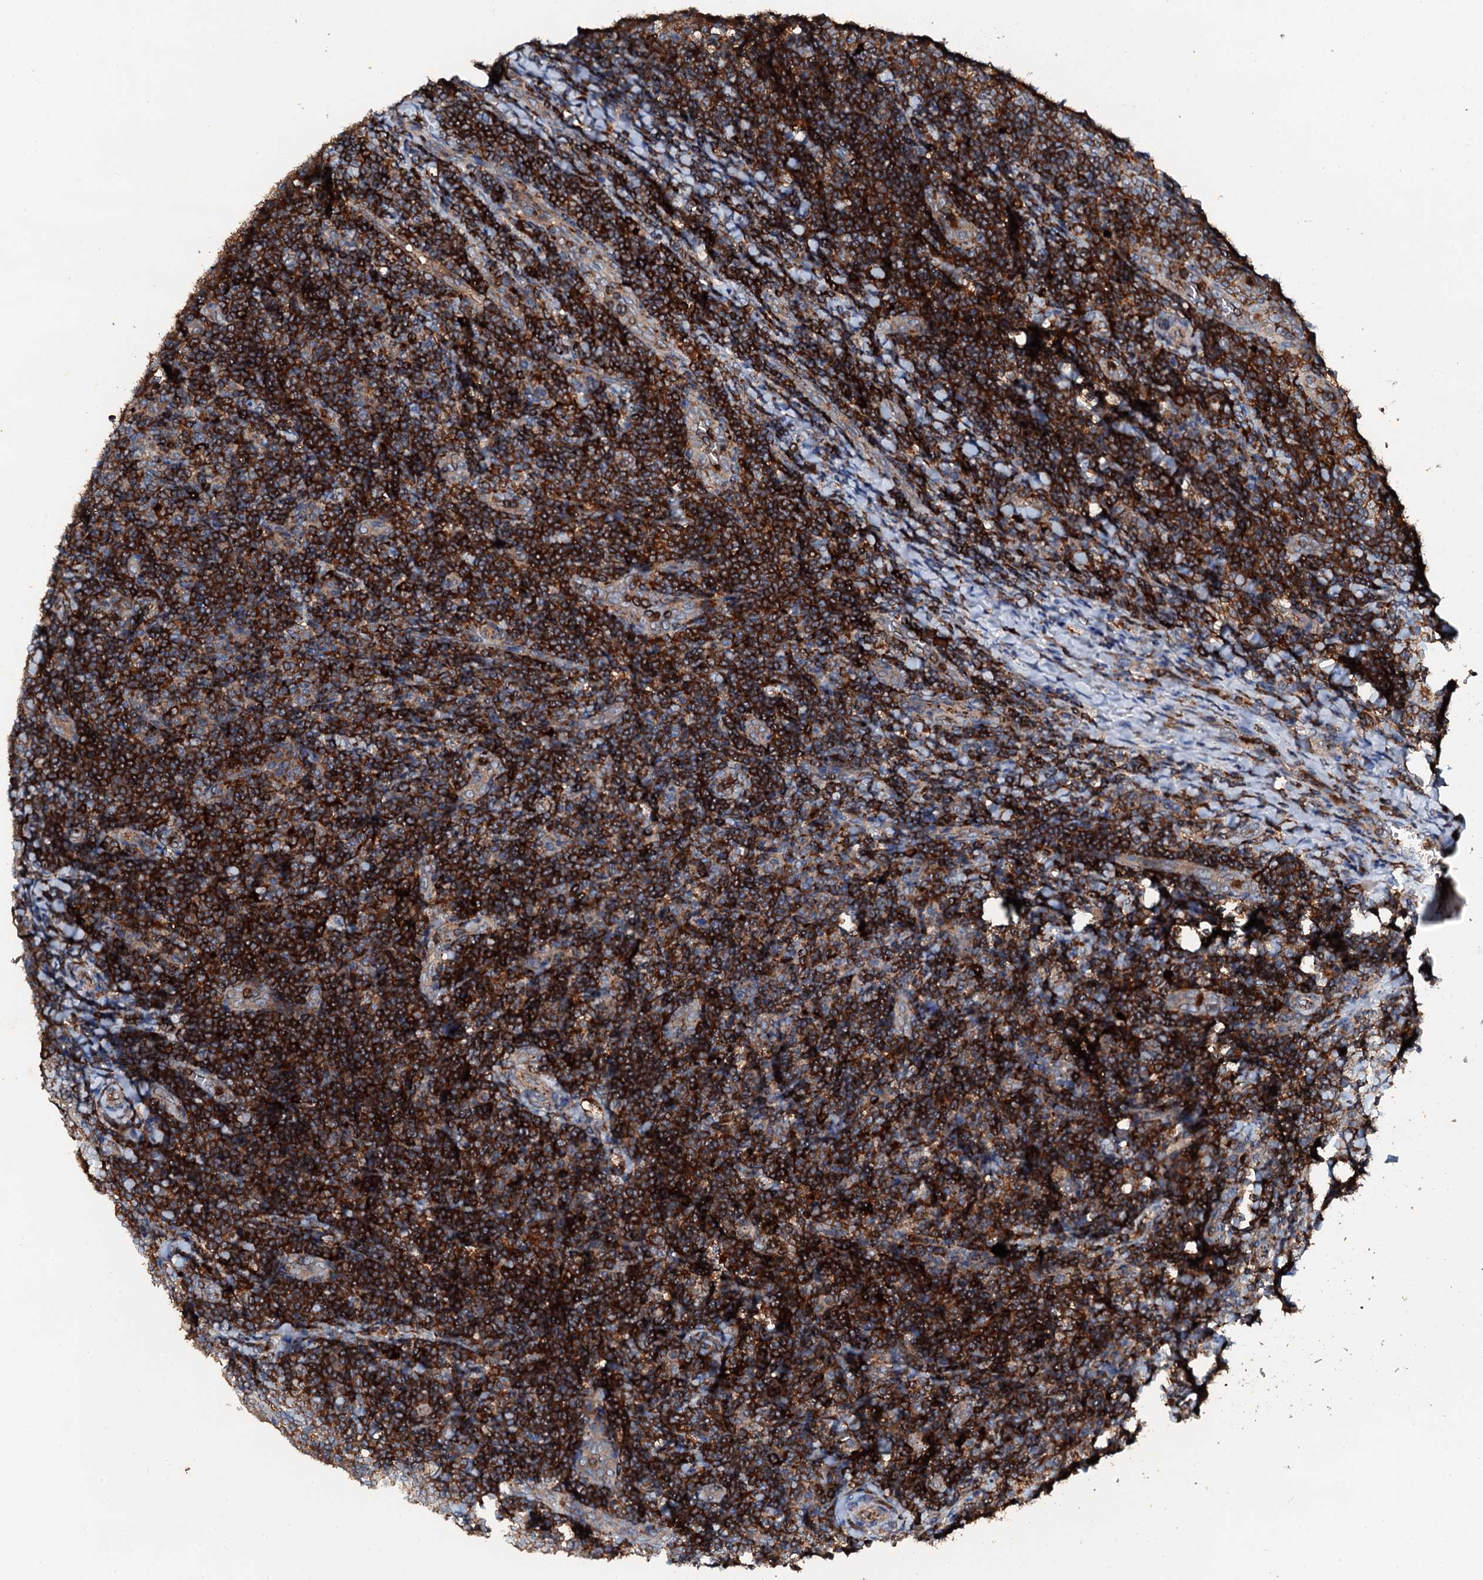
{"staining": {"intensity": "strong", "quantity": ">75%", "location": "cytoplasmic/membranous"}, "tissue": "tonsil", "cell_type": "Germinal center cells", "image_type": "normal", "snomed": [{"axis": "morphology", "description": "Normal tissue, NOS"}, {"axis": "topography", "description": "Tonsil"}], "caption": "Immunohistochemistry (IHC) photomicrograph of normal tonsil: tonsil stained using immunohistochemistry shows high levels of strong protein expression localized specifically in the cytoplasmic/membranous of germinal center cells, appearing as a cytoplasmic/membranous brown color.", "gene": "GRK2", "patient": {"sex": "male", "age": 17}}